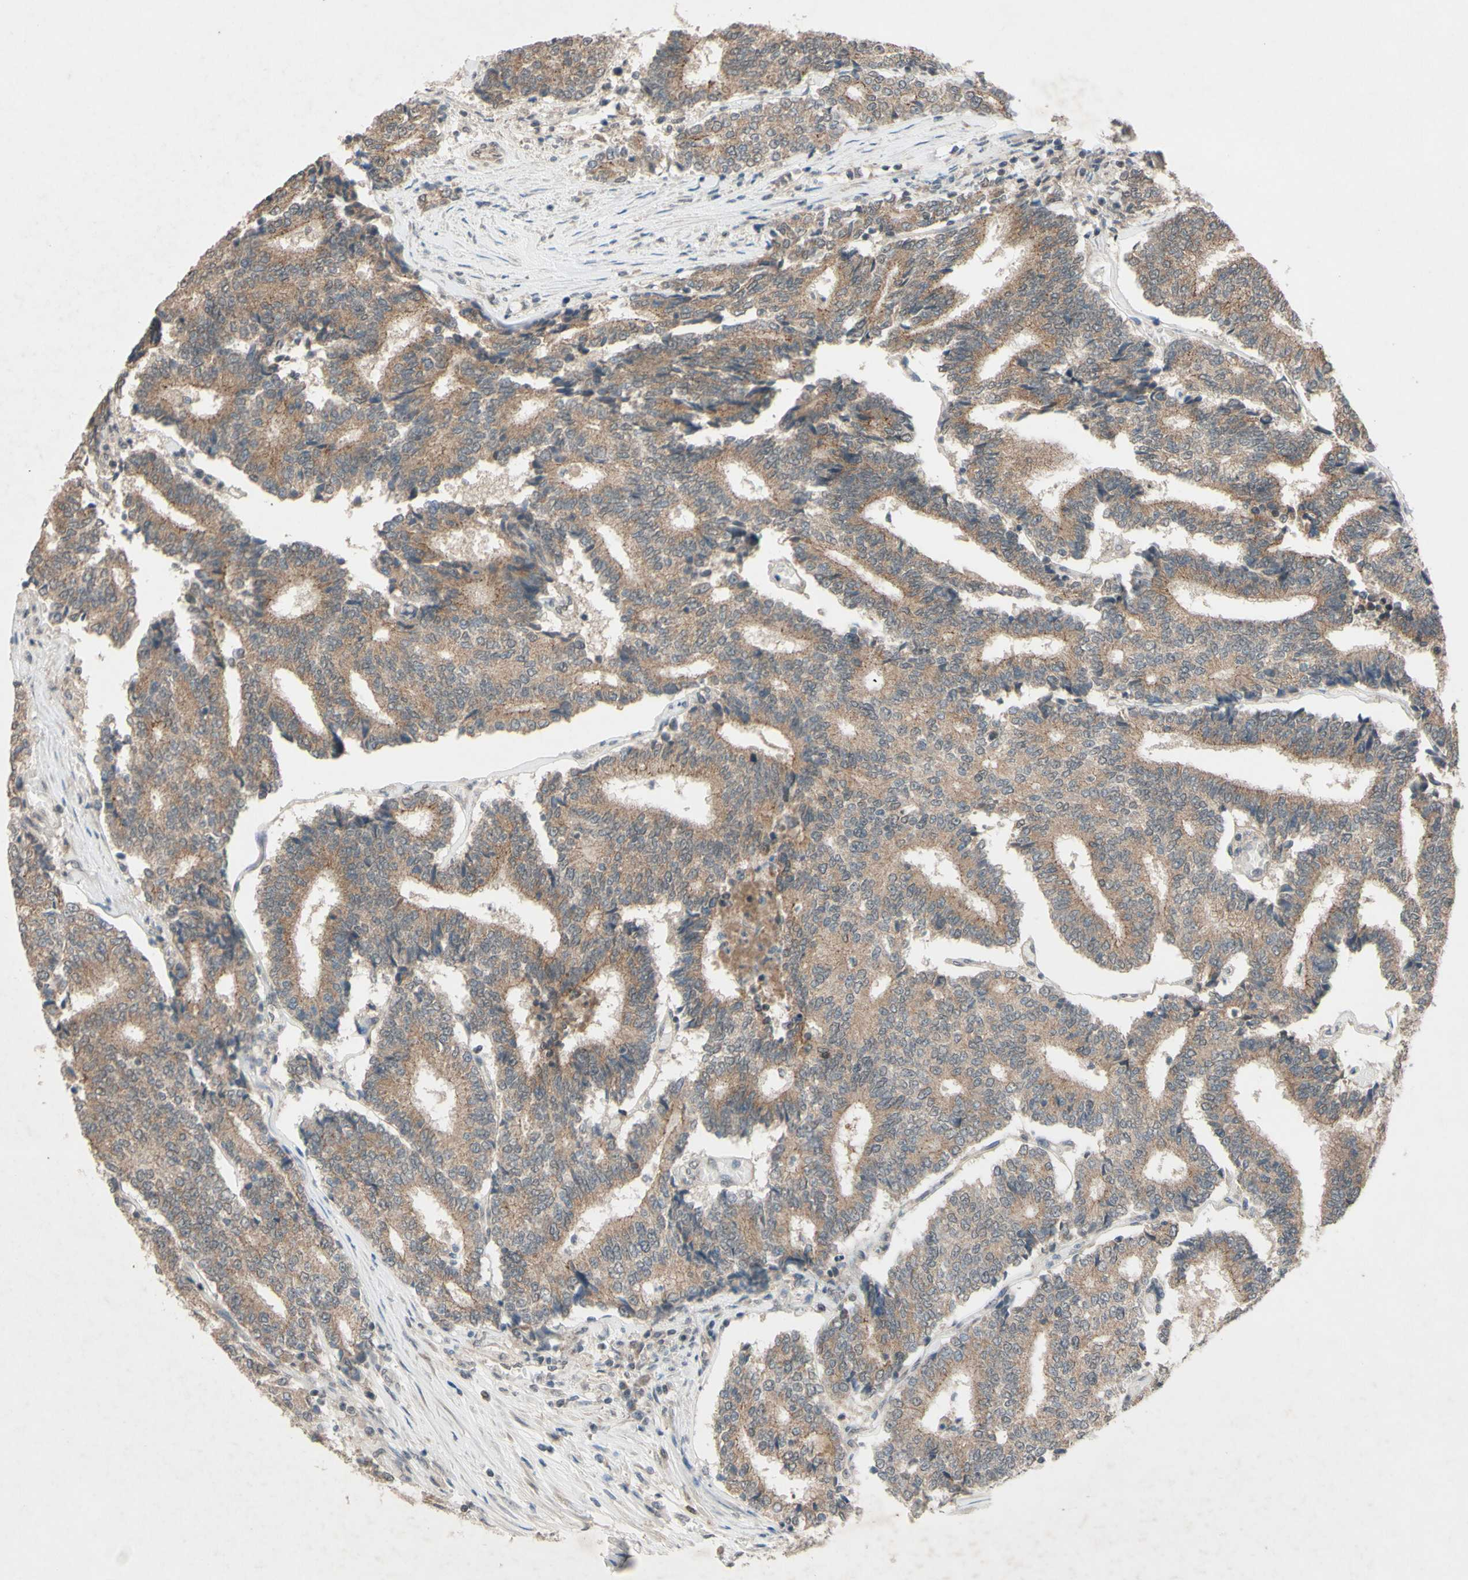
{"staining": {"intensity": "moderate", "quantity": ">75%", "location": "cytoplasmic/membranous"}, "tissue": "prostate cancer", "cell_type": "Tumor cells", "image_type": "cancer", "snomed": [{"axis": "morphology", "description": "Normal tissue, NOS"}, {"axis": "morphology", "description": "Adenocarcinoma, High grade"}, {"axis": "topography", "description": "Prostate"}, {"axis": "topography", "description": "Seminal veicle"}], "caption": "The image displays immunohistochemical staining of high-grade adenocarcinoma (prostate). There is moderate cytoplasmic/membranous positivity is seen in about >75% of tumor cells.", "gene": "CDCP1", "patient": {"sex": "male", "age": 55}}